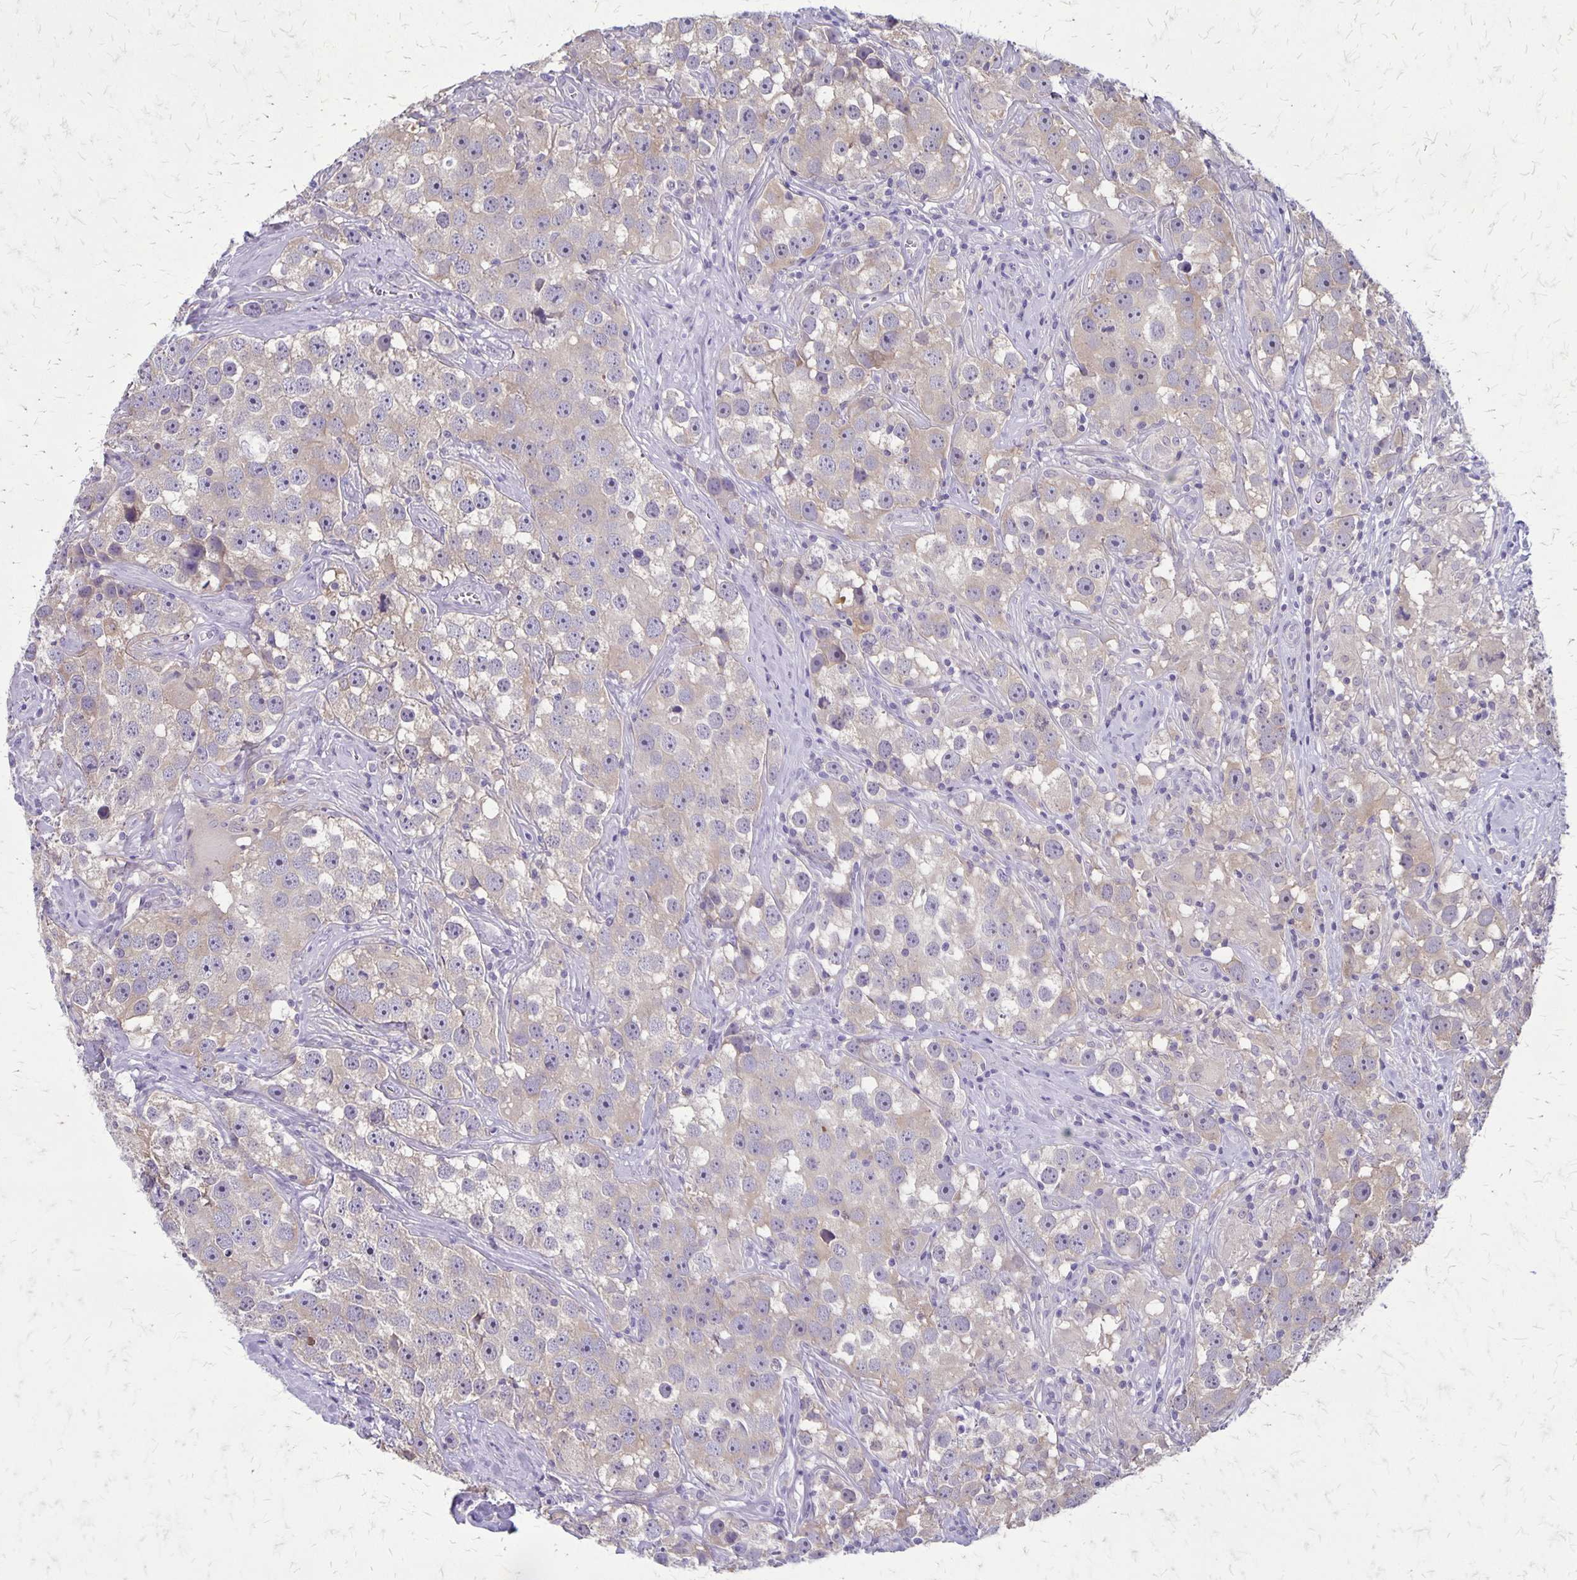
{"staining": {"intensity": "weak", "quantity": "25%-75%", "location": "cytoplasmic/membranous"}, "tissue": "testis cancer", "cell_type": "Tumor cells", "image_type": "cancer", "snomed": [{"axis": "morphology", "description": "Seminoma, NOS"}, {"axis": "topography", "description": "Testis"}], "caption": "Weak cytoplasmic/membranous staining is identified in about 25%-75% of tumor cells in testis seminoma.", "gene": "PLXNB3", "patient": {"sex": "male", "age": 49}}